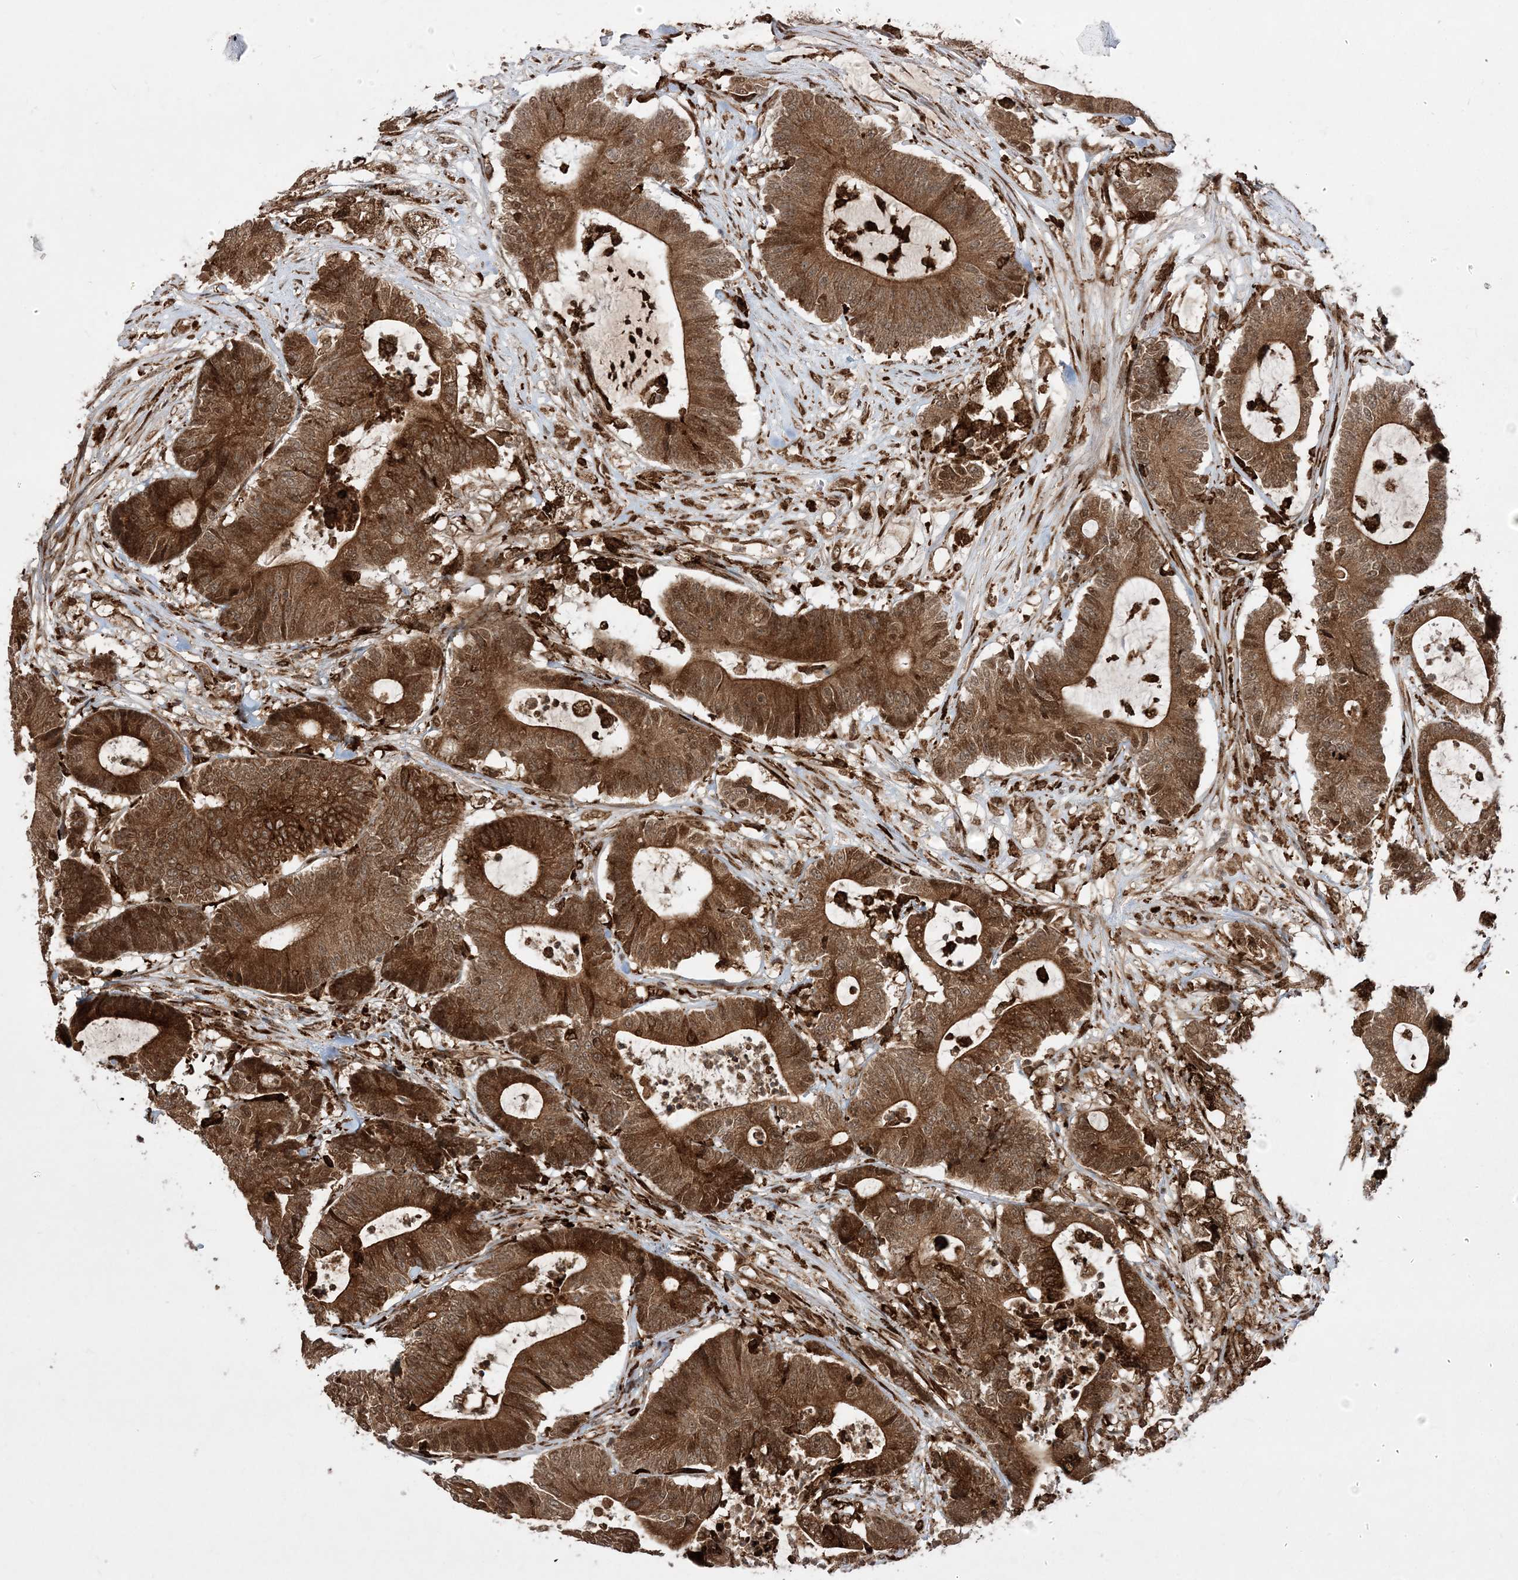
{"staining": {"intensity": "strong", "quantity": ">75%", "location": "cytoplasmic/membranous,nuclear"}, "tissue": "colorectal cancer", "cell_type": "Tumor cells", "image_type": "cancer", "snomed": [{"axis": "morphology", "description": "Adenocarcinoma, NOS"}, {"axis": "topography", "description": "Colon"}], "caption": "Colorectal cancer stained with DAB (3,3'-diaminobenzidine) IHC exhibits high levels of strong cytoplasmic/membranous and nuclear expression in about >75% of tumor cells. The staining was performed using DAB, with brown indicating positive protein expression. Nuclei are stained blue with hematoxylin.", "gene": "EPC2", "patient": {"sex": "female", "age": 84}}